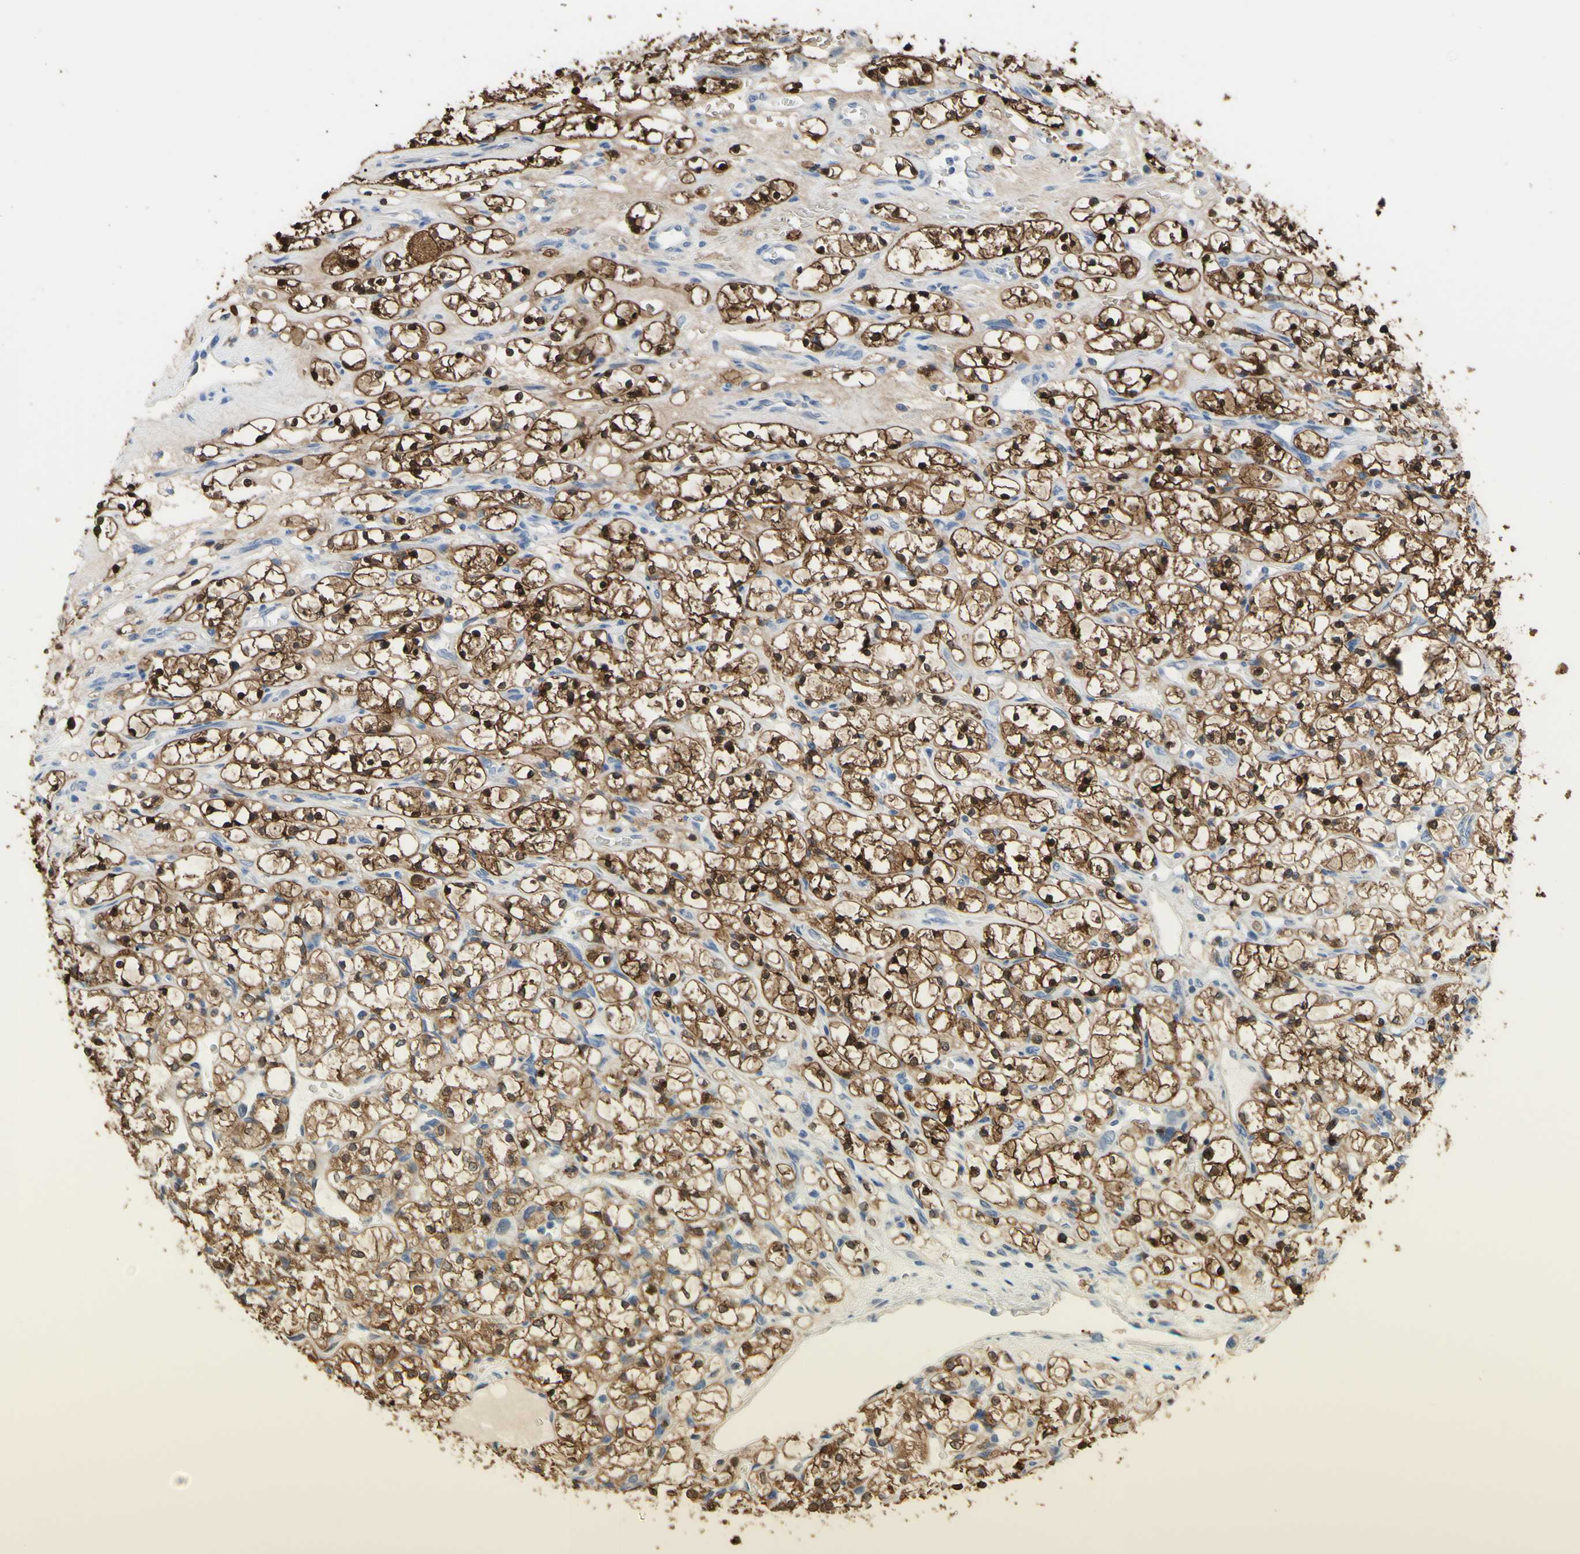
{"staining": {"intensity": "strong", "quantity": ">75%", "location": "cytoplasmic/membranous,nuclear"}, "tissue": "renal cancer", "cell_type": "Tumor cells", "image_type": "cancer", "snomed": [{"axis": "morphology", "description": "Adenocarcinoma, NOS"}, {"axis": "topography", "description": "Kidney"}], "caption": "DAB immunohistochemical staining of human renal adenocarcinoma displays strong cytoplasmic/membranous and nuclear protein positivity in about >75% of tumor cells.", "gene": "UPK3B", "patient": {"sex": "female", "age": 69}}